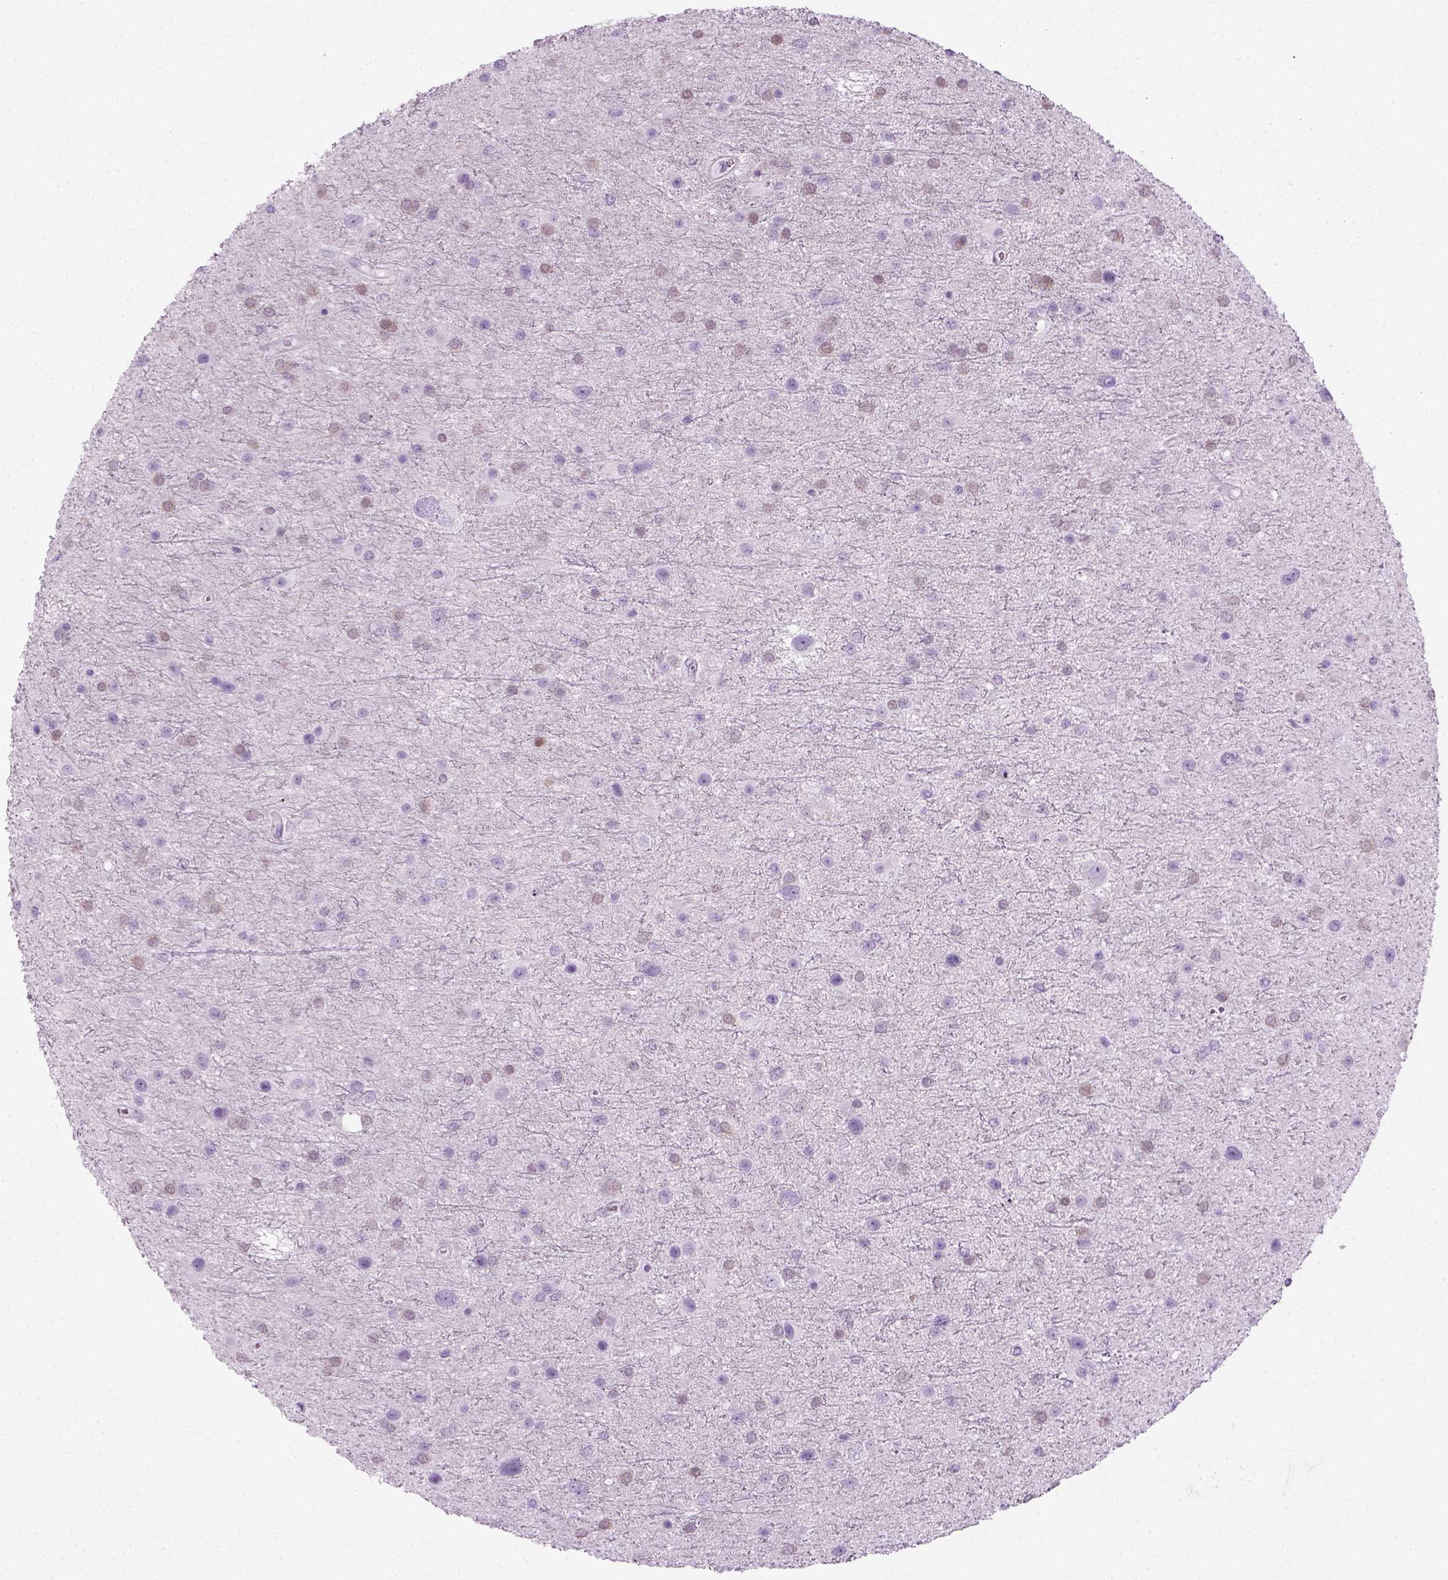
{"staining": {"intensity": "negative", "quantity": "none", "location": "none"}, "tissue": "glioma", "cell_type": "Tumor cells", "image_type": "cancer", "snomed": [{"axis": "morphology", "description": "Glioma, malignant, Low grade"}, {"axis": "topography", "description": "Brain"}], "caption": "Immunohistochemistry (IHC) of malignant glioma (low-grade) shows no positivity in tumor cells.", "gene": "CIBAR2", "patient": {"sex": "female", "age": 32}}